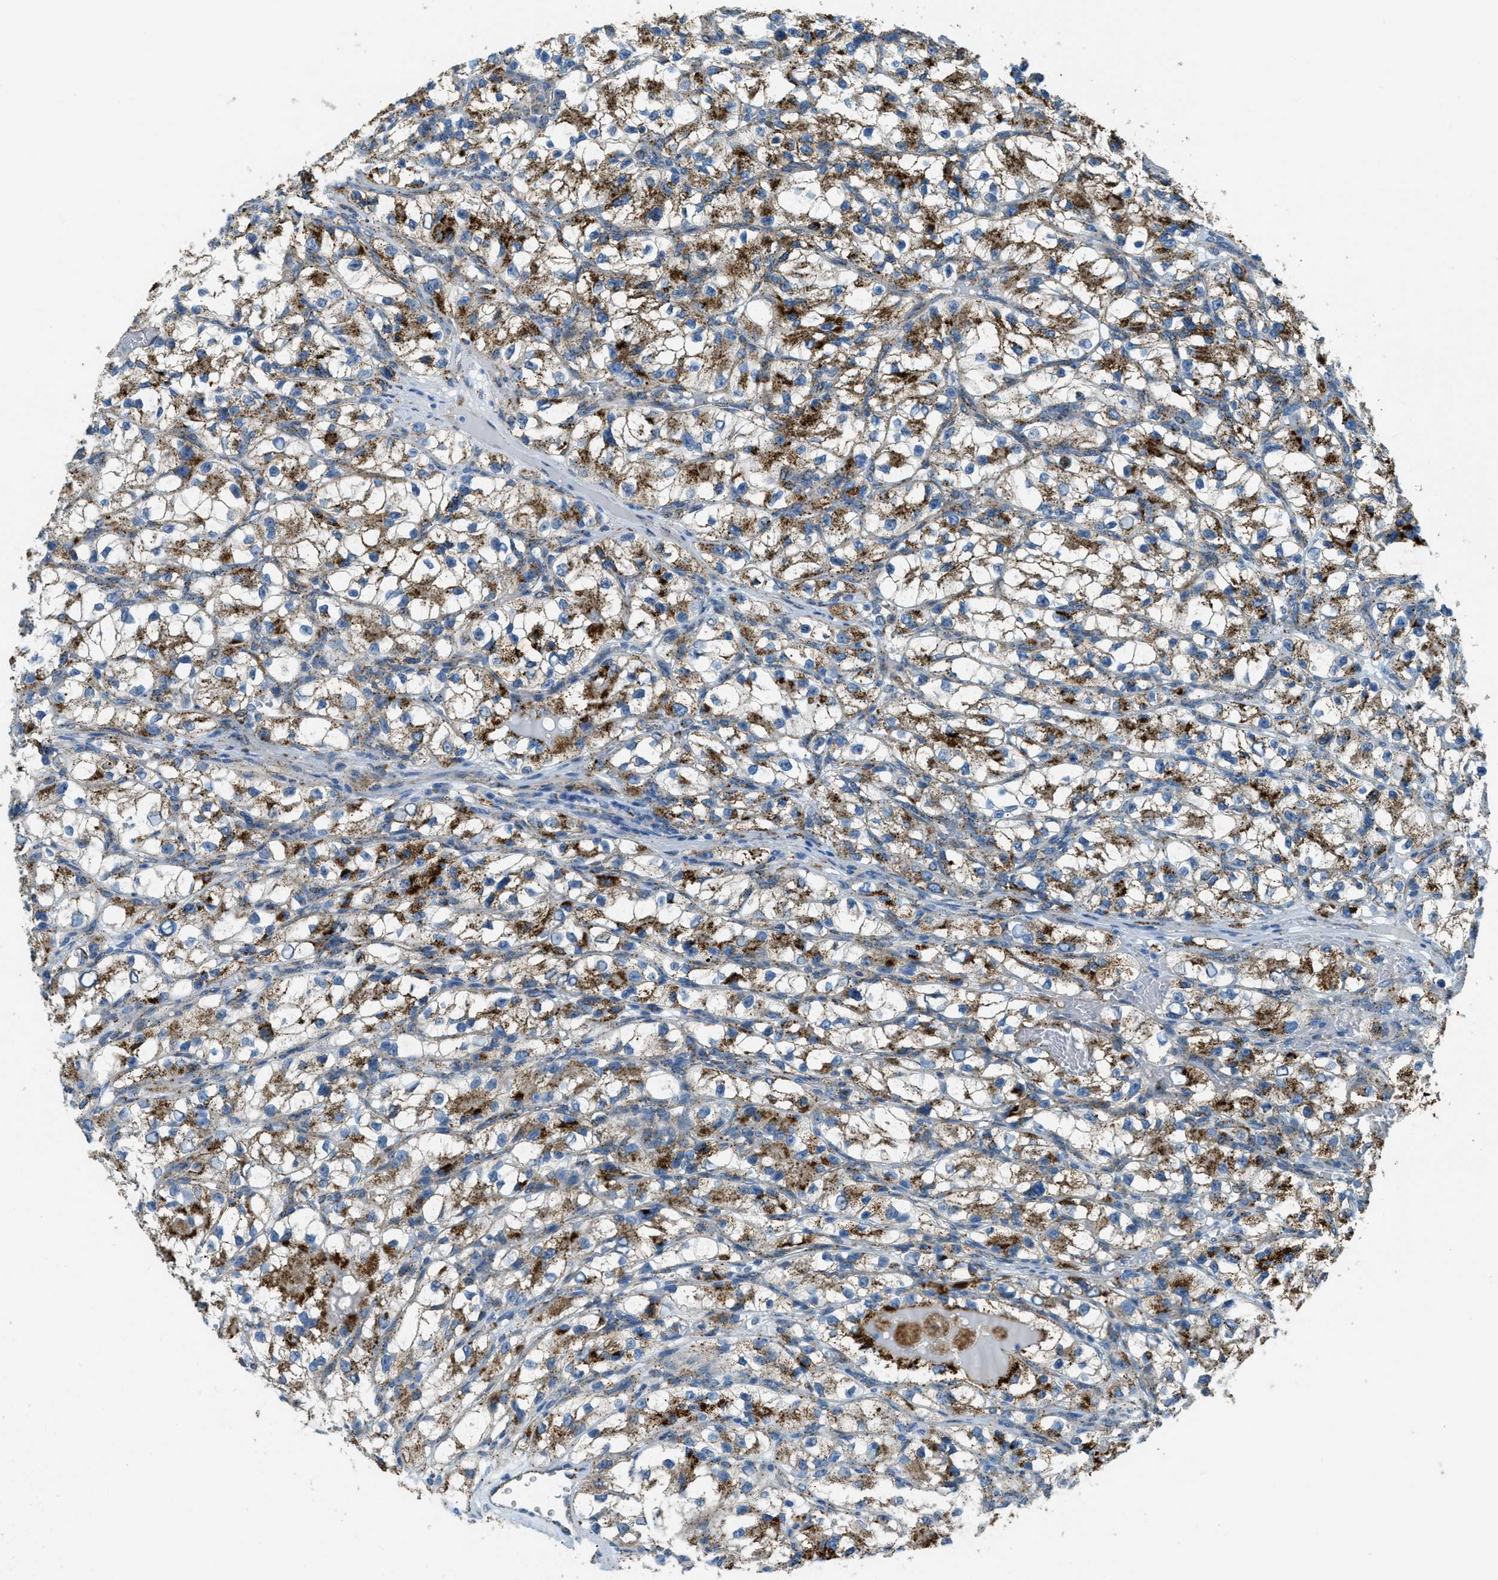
{"staining": {"intensity": "moderate", "quantity": ">75%", "location": "cytoplasmic/membranous"}, "tissue": "renal cancer", "cell_type": "Tumor cells", "image_type": "cancer", "snomed": [{"axis": "morphology", "description": "Adenocarcinoma, NOS"}, {"axis": "topography", "description": "Kidney"}], "caption": "Immunohistochemistry micrograph of neoplastic tissue: renal cancer (adenocarcinoma) stained using immunohistochemistry (IHC) demonstrates medium levels of moderate protein expression localized specifically in the cytoplasmic/membranous of tumor cells, appearing as a cytoplasmic/membranous brown color.", "gene": "SCARB2", "patient": {"sex": "female", "age": 57}}